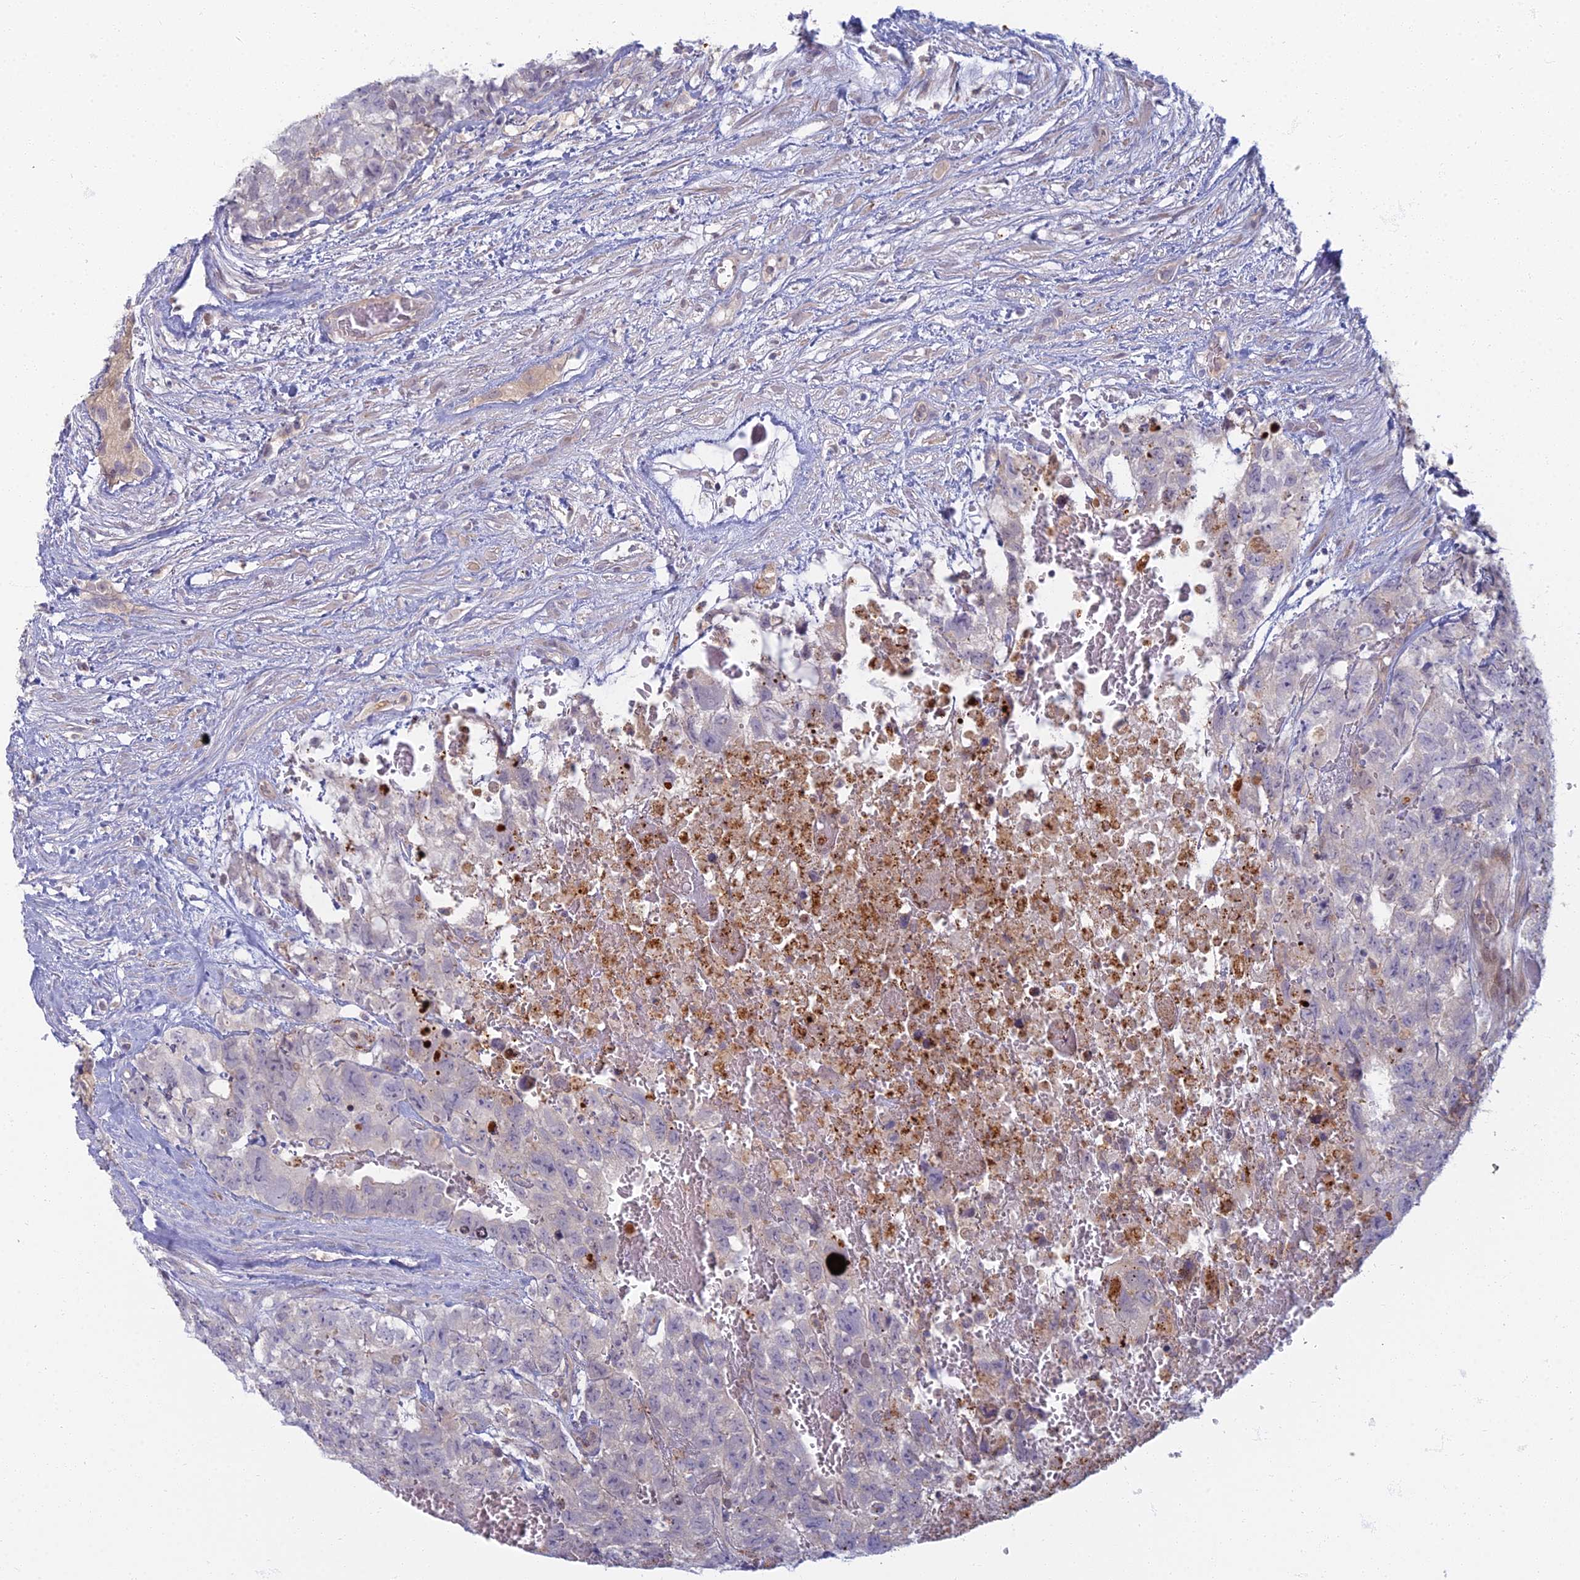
{"staining": {"intensity": "negative", "quantity": "none", "location": "none"}, "tissue": "testis cancer", "cell_type": "Tumor cells", "image_type": "cancer", "snomed": [{"axis": "morphology", "description": "Carcinoma, Embryonal, NOS"}, {"axis": "topography", "description": "Testis"}], "caption": "The histopathology image reveals no significant positivity in tumor cells of testis cancer.", "gene": "CHMP4B", "patient": {"sex": "male", "age": 26}}